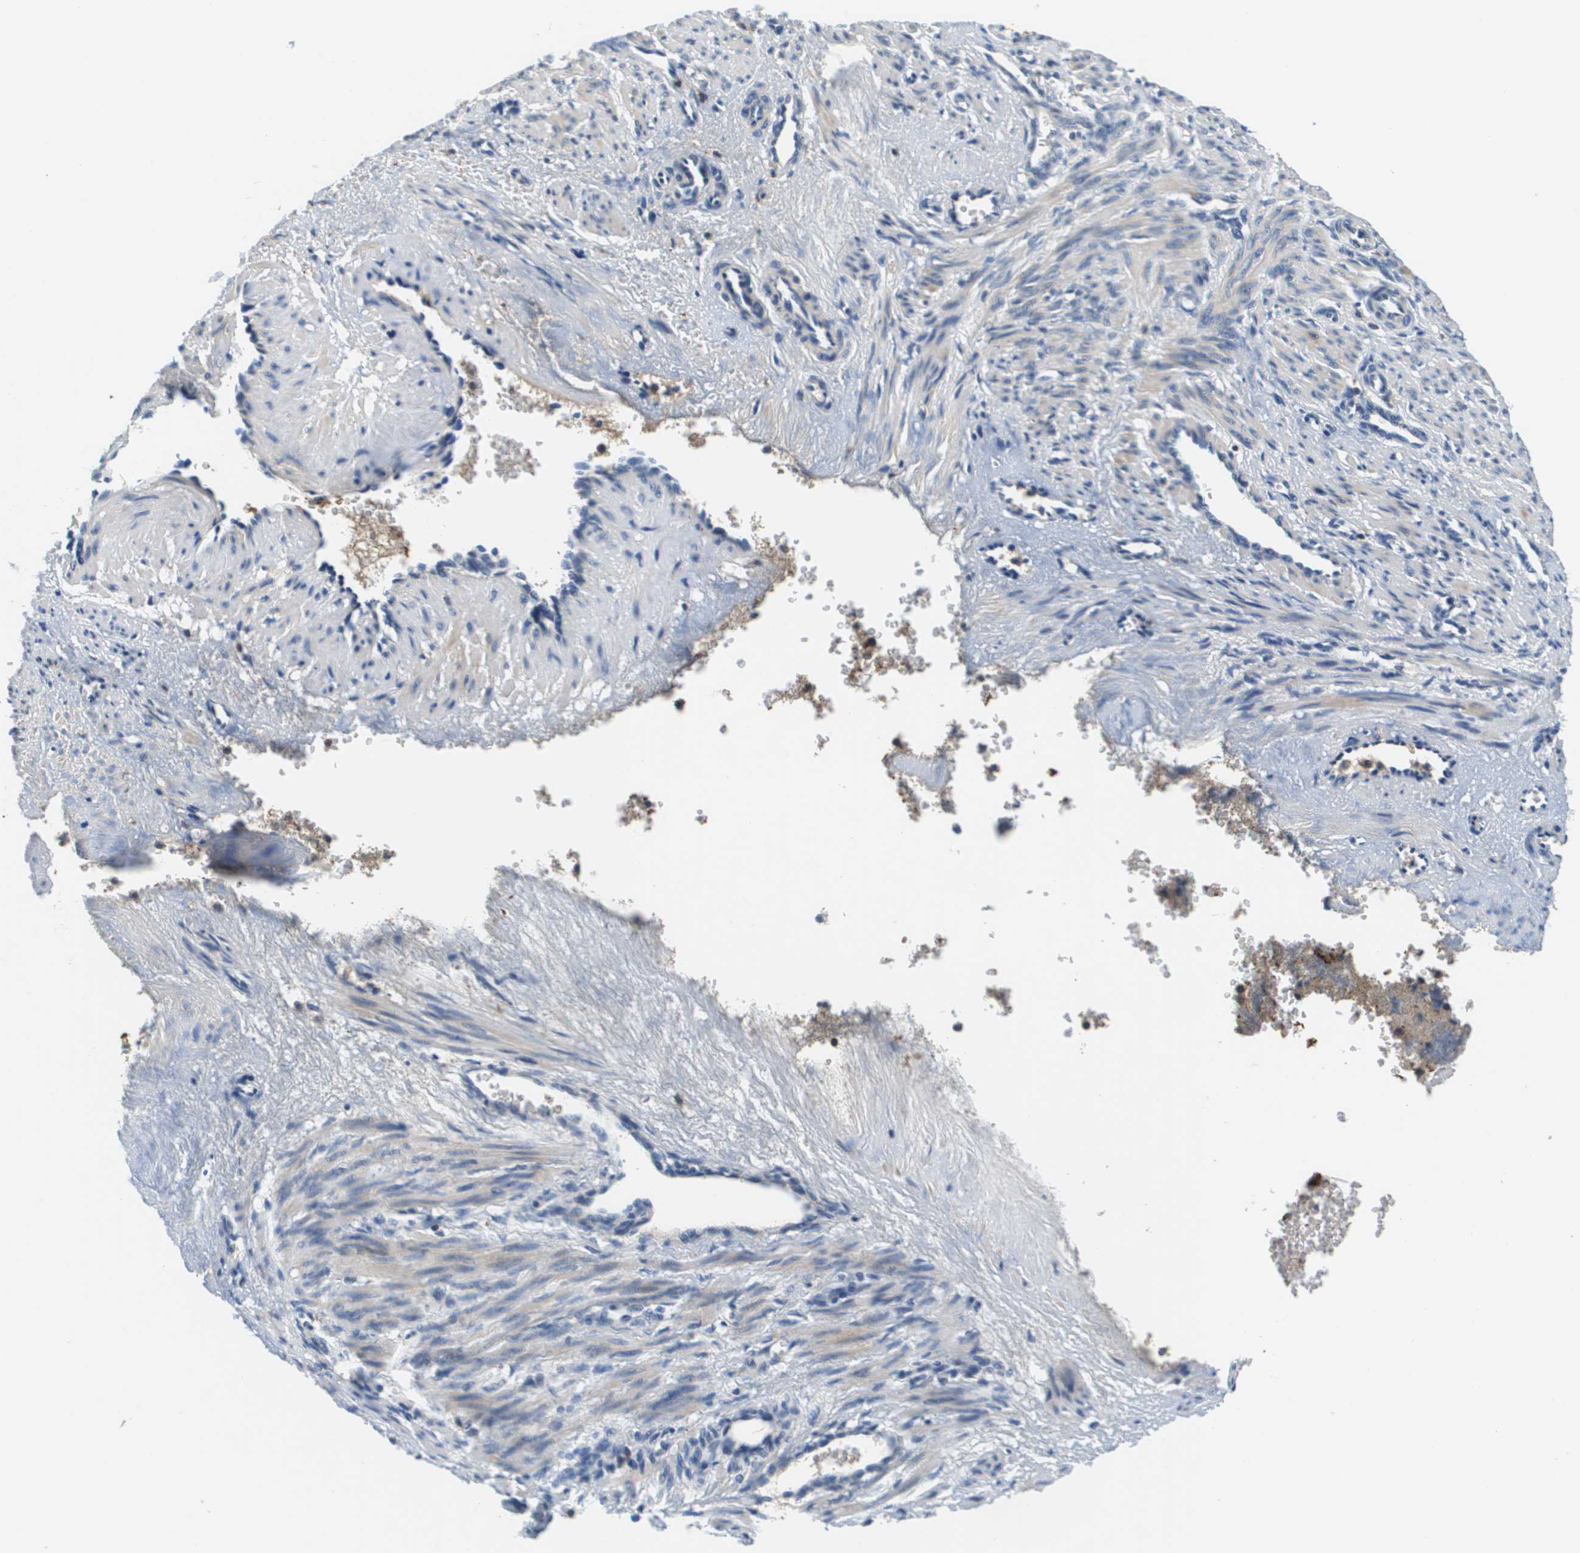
{"staining": {"intensity": "weak", "quantity": "<25%", "location": "cytoplasmic/membranous"}, "tissue": "smooth muscle", "cell_type": "Smooth muscle cells", "image_type": "normal", "snomed": [{"axis": "morphology", "description": "Normal tissue, NOS"}, {"axis": "topography", "description": "Endometrium"}], "caption": "This micrograph is of unremarkable smooth muscle stained with IHC to label a protein in brown with the nuclei are counter-stained blue. There is no expression in smooth muscle cells. (DAB immunohistochemistry (IHC) visualized using brightfield microscopy, high magnification).", "gene": "KCNQ5", "patient": {"sex": "female", "age": 33}}